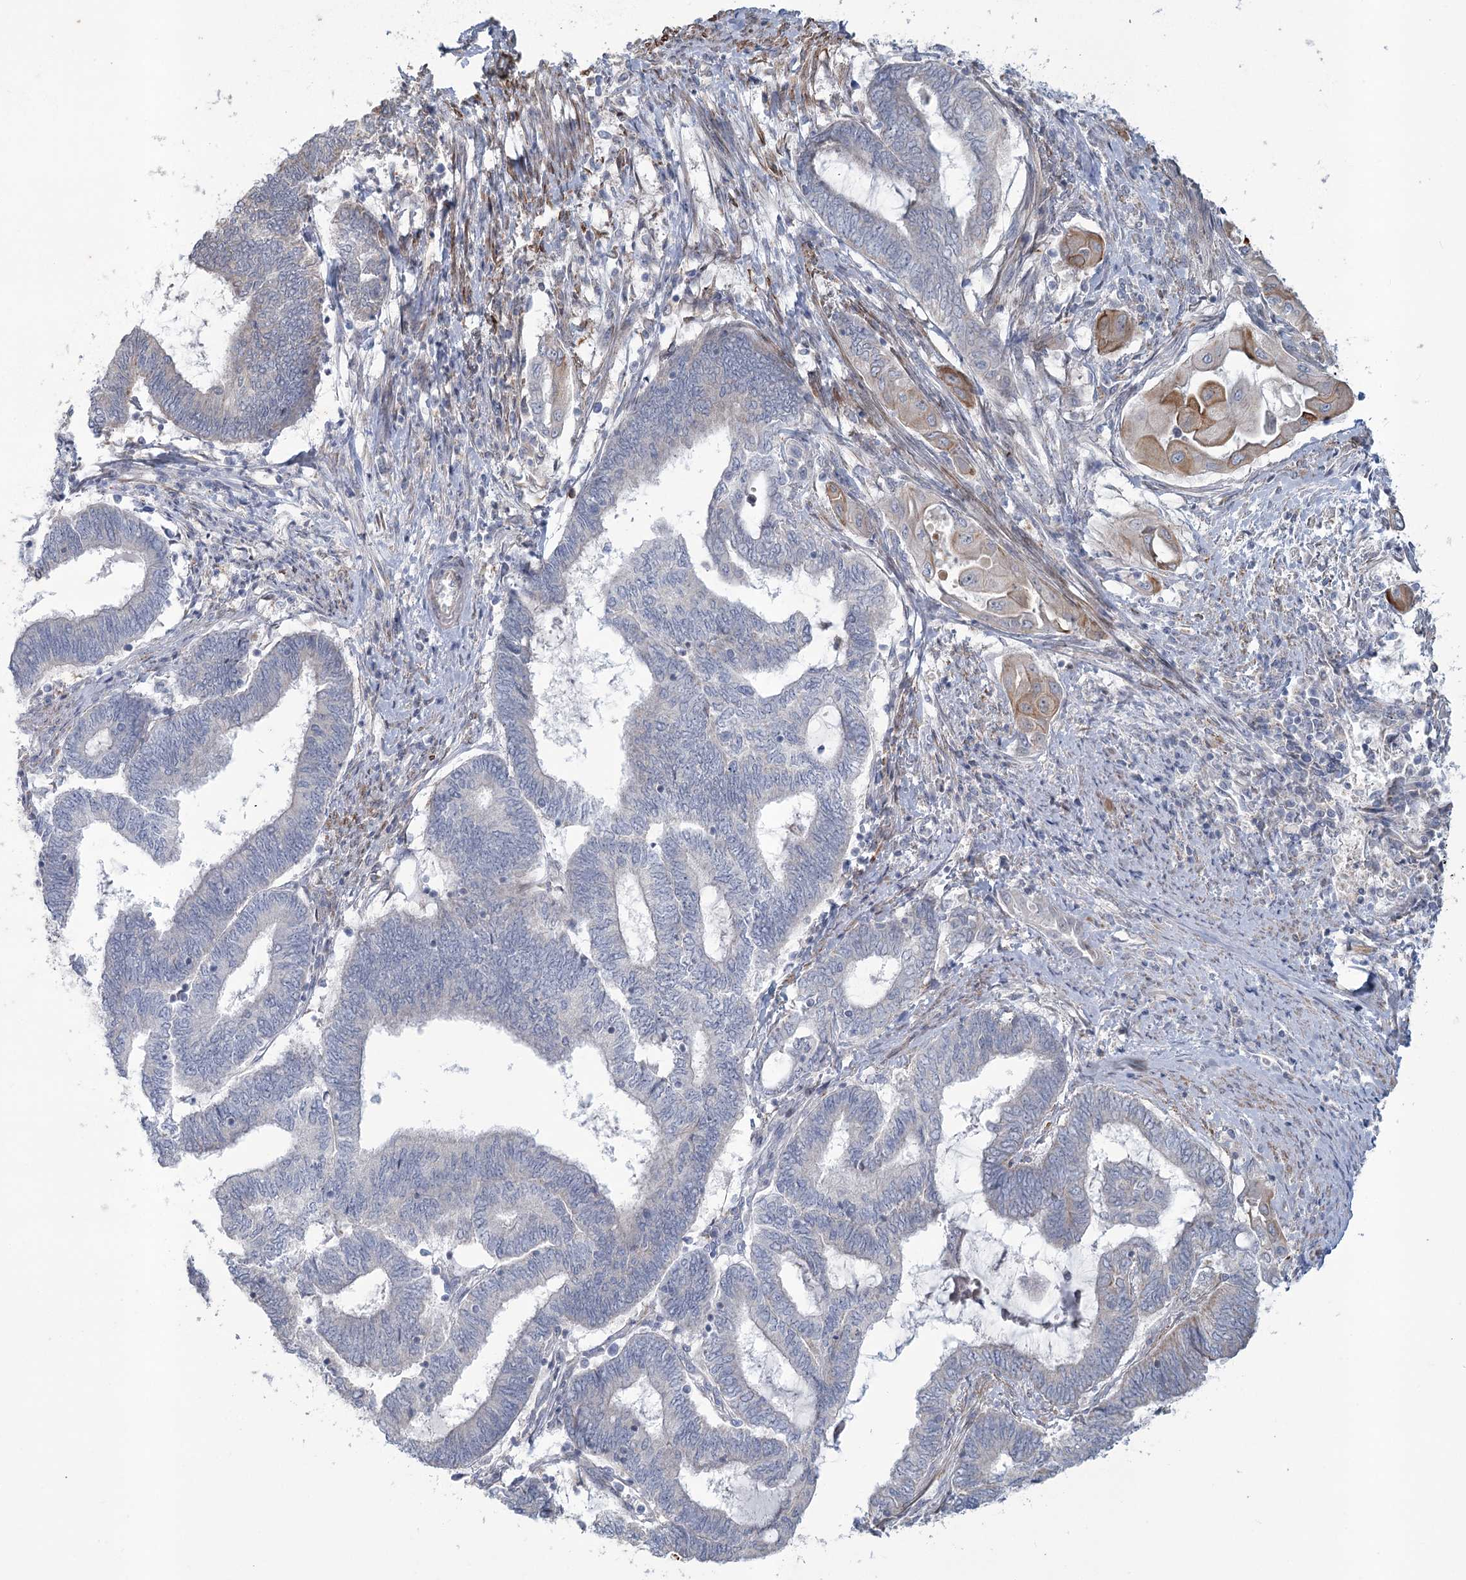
{"staining": {"intensity": "negative", "quantity": "none", "location": "none"}, "tissue": "endometrial cancer", "cell_type": "Tumor cells", "image_type": "cancer", "snomed": [{"axis": "morphology", "description": "Adenocarcinoma, NOS"}, {"axis": "topography", "description": "Uterus"}, {"axis": "topography", "description": "Endometrium"}], "caption": "High magnification brightfield microscopy of adenocarcinoma (endometrial) stained with DAB (brown) and counterstained with hematoxylin (blue): tumor cells show no significant staining.", "gene": "MTG1", "patient": {"sex": "female", "age": 70}}